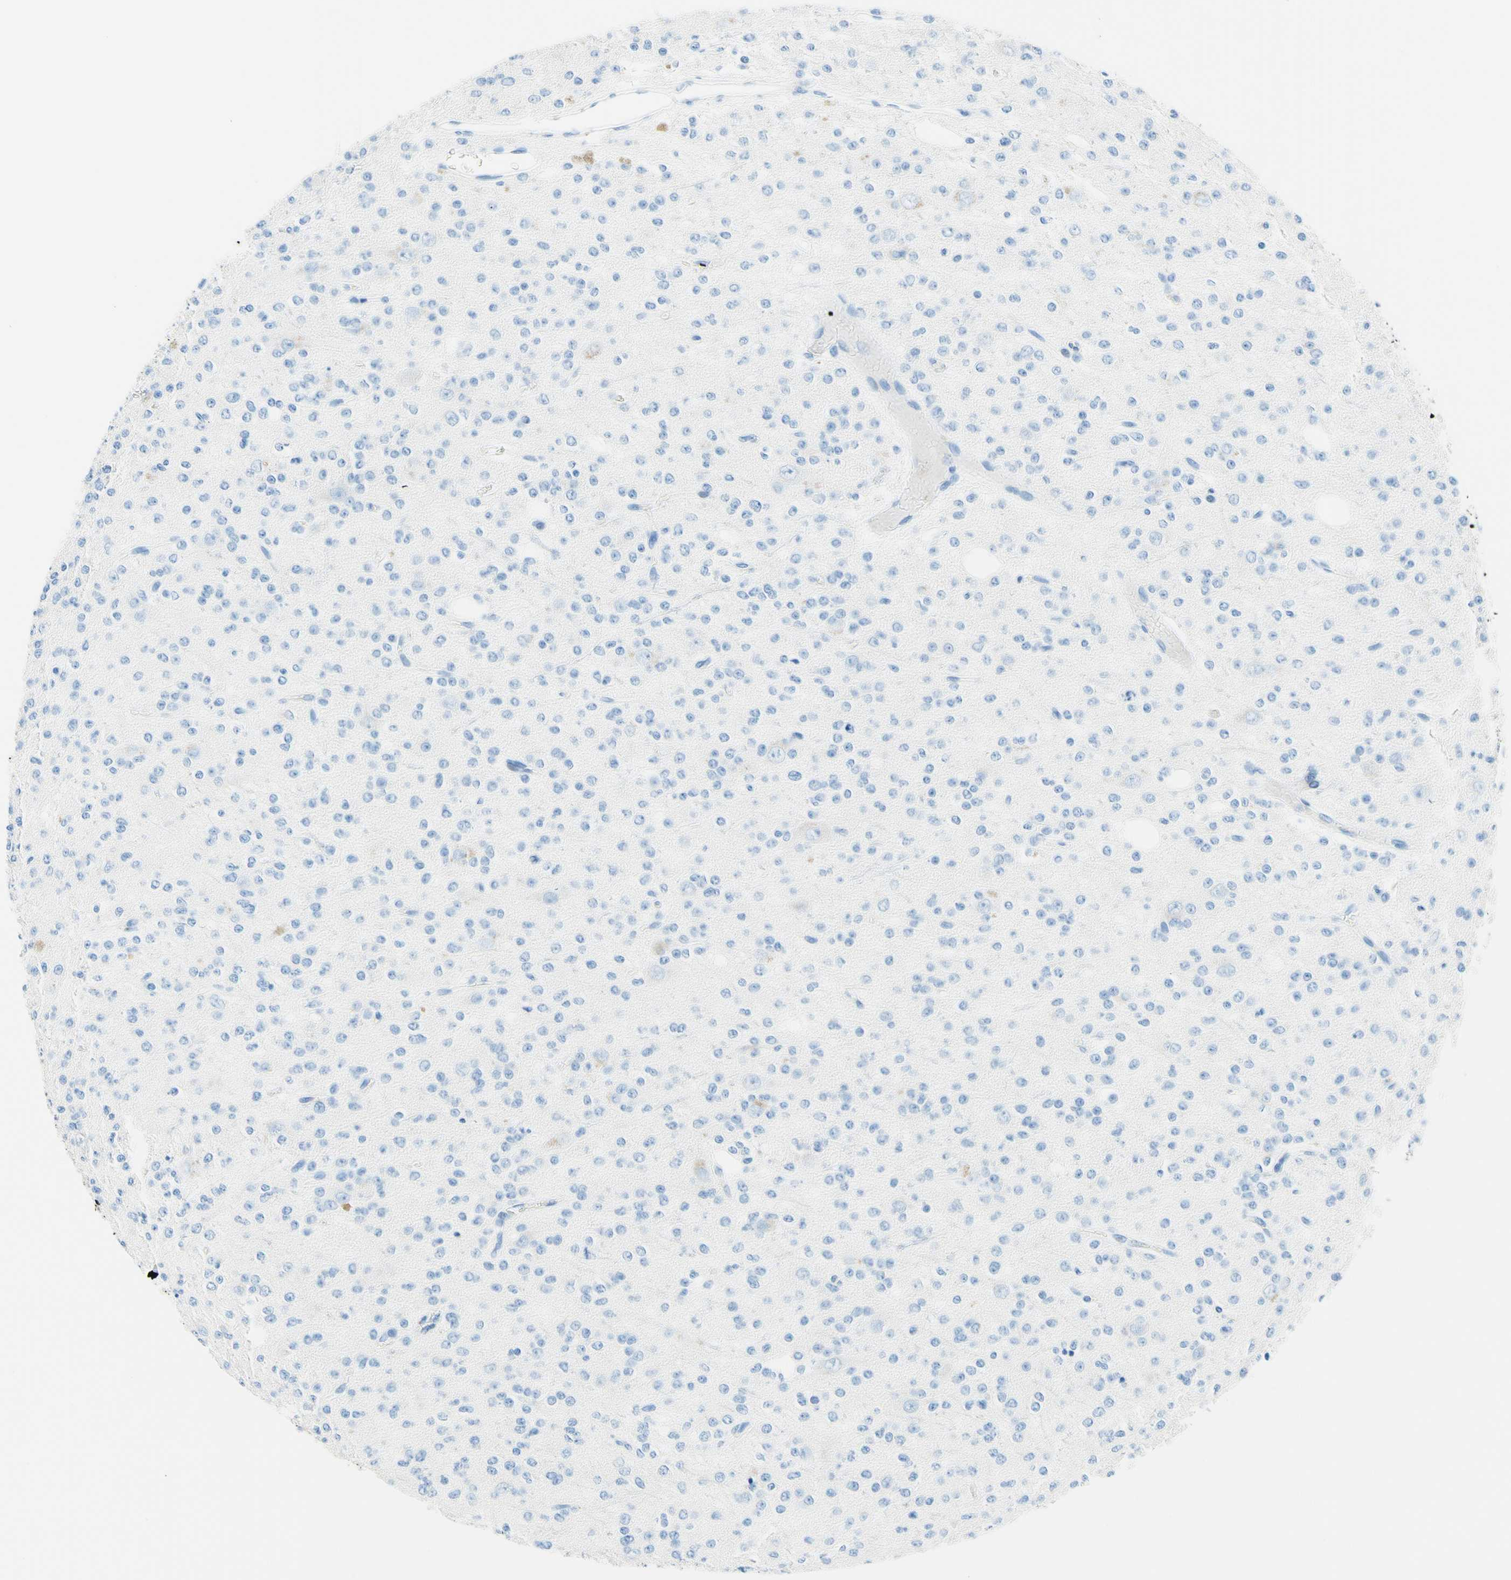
{"staining": {"intensity": "negative", "quantity": "none", "location": "none"}, "tissue": "glioma", "cell_type": "Tumor cells", "image_type": "cancer", "snomed": [{"axis": "morphology", "description": "Glioma, malignant, Low grade"}, {"axis": "topography", "description": "Brain"}], "caption": "Tumor cells show no significant expression in glioma.", "gene": "MFAP5", "patient": {"sex": "male", "age": 38}}